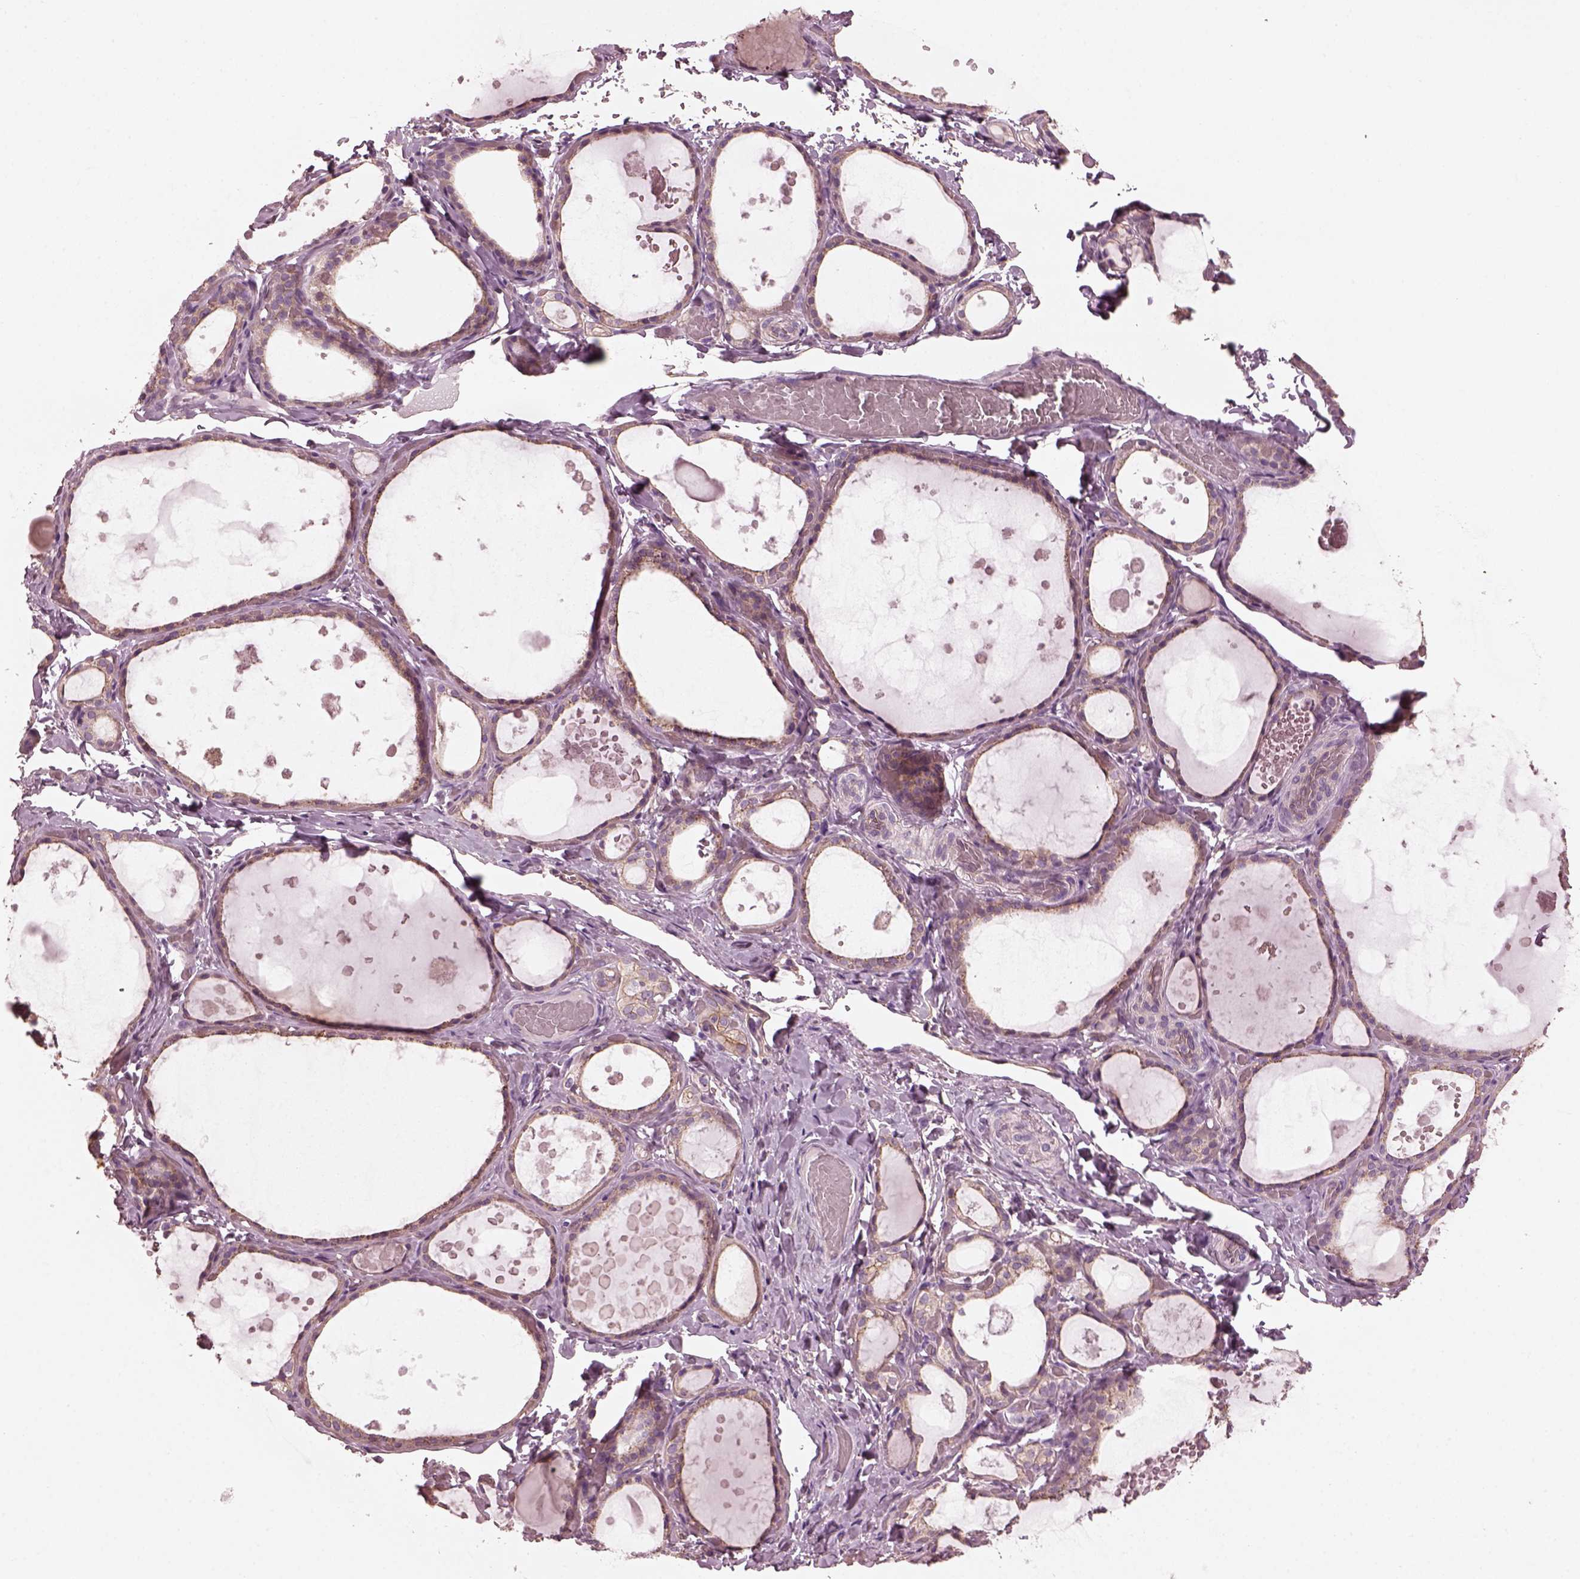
{"staining": {"intensity": "weak", "quantity": ">75%", "location": "cytoplasmic/membranous"}, "tissue": "thyroid gland", "cell_type": "Glandular cells", "image_type": "normal", "snomed": [{"axis": "morphology", "description": "Normal tissue, NOS"}, {"axis": "topography", "description": "Thyroid gland"}], "caption": "The immunohistochemical stain highlights weak cytoplasmic/membranous expression in glandular cells of normal thyroid gland. (IHC, brightfield microscopy, high magnification).", "gene": "ODAD1", "patient": {"sex": "female", "age": 56}}